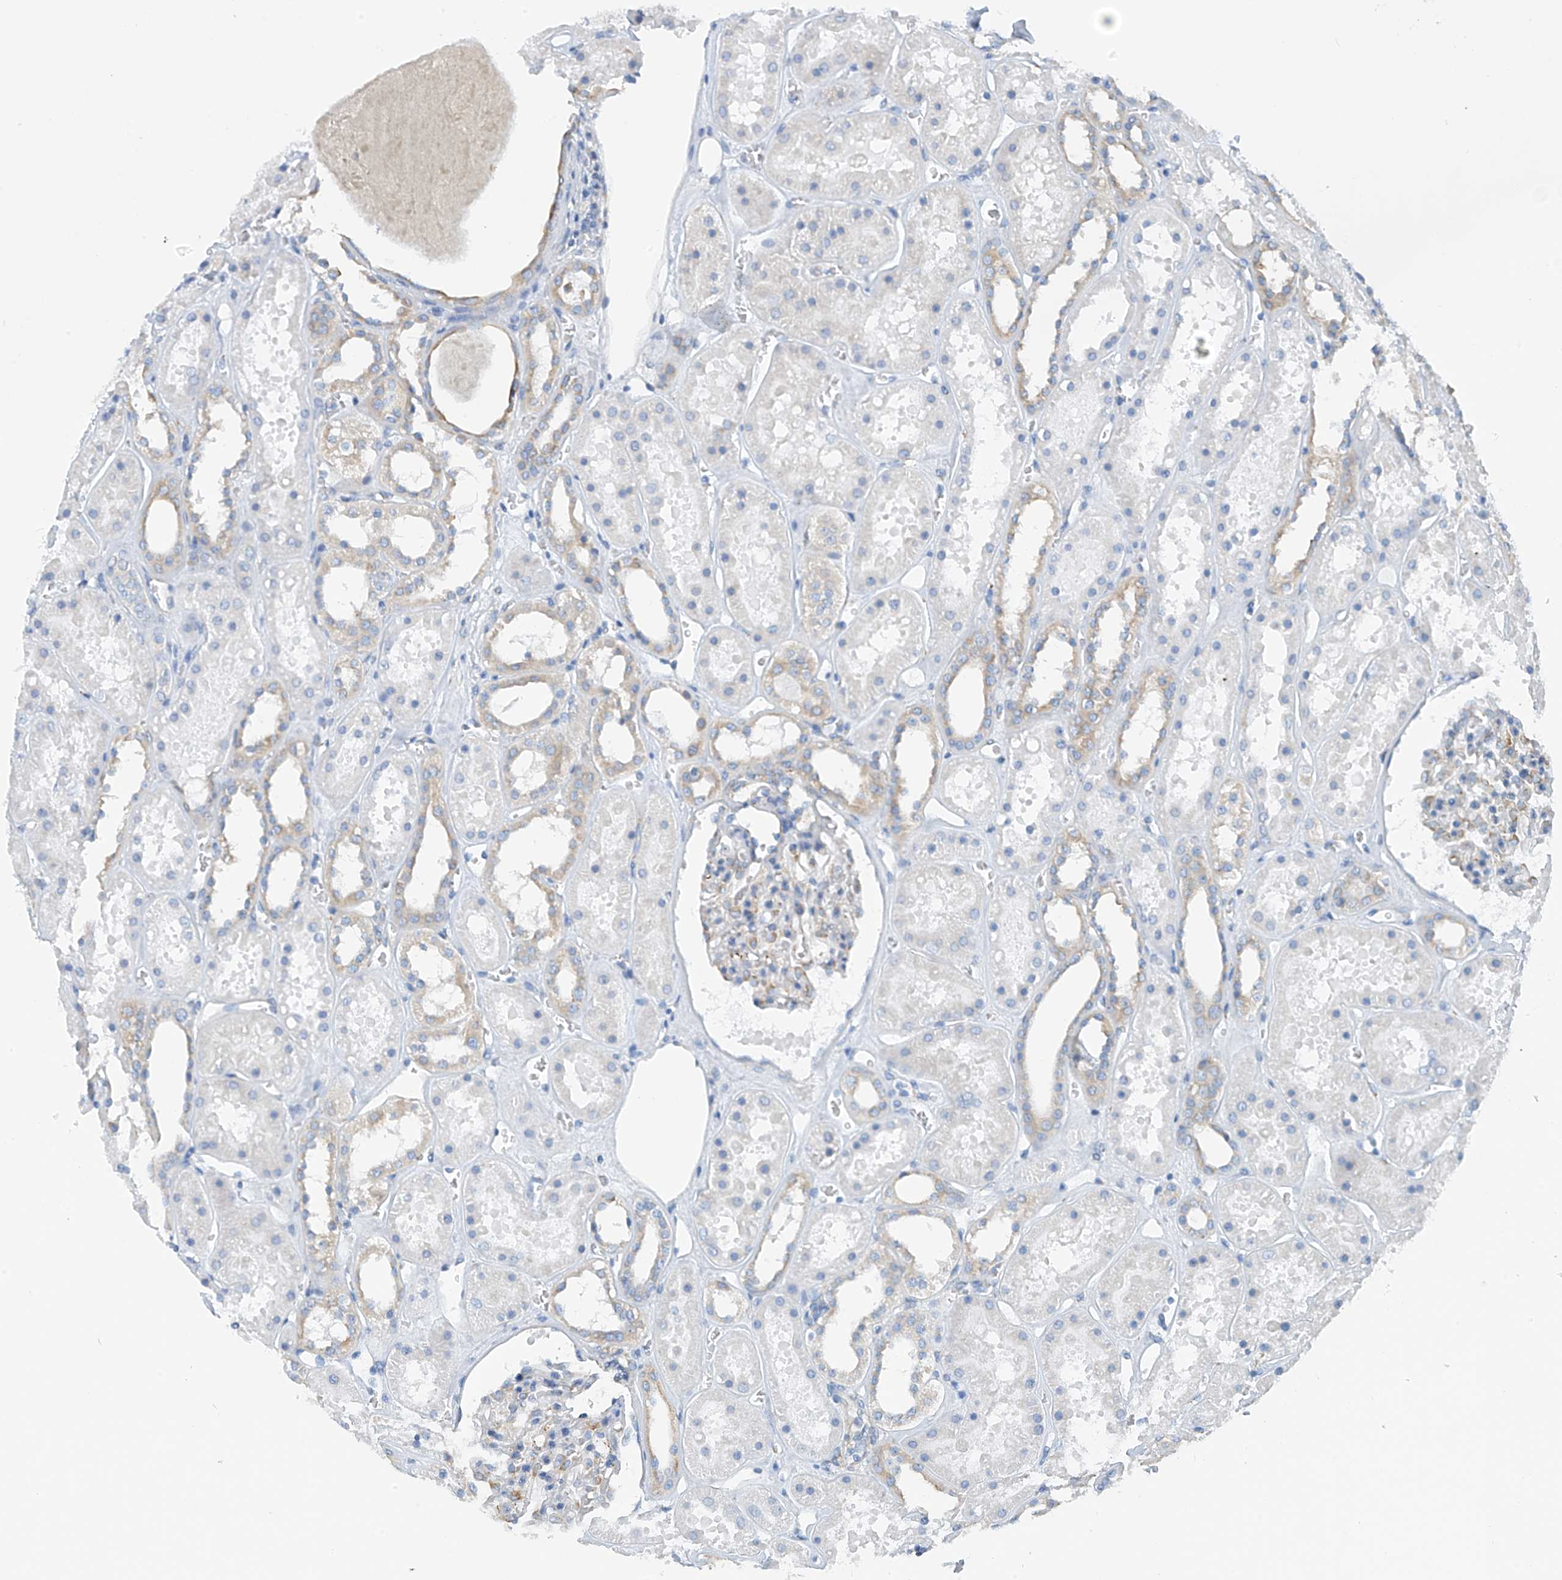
{"staining": {"intensity": "negative", "quantity": "none", "location": "none"}, "tissue": "kidney", "cell_type": "Cells in glomeruli", "image_type": "normal", "snomed": [{"axis": "morphology", "description": "Normal tissue, NOS"}, {"axis": "topography", "description": "Kidney"}], "caption": "Histopathology image shows no protein staining in cells in glomeruli of unremarkable kidney.", "gene": "RCN2", "patient": {"sex": "female", "age": 41}}